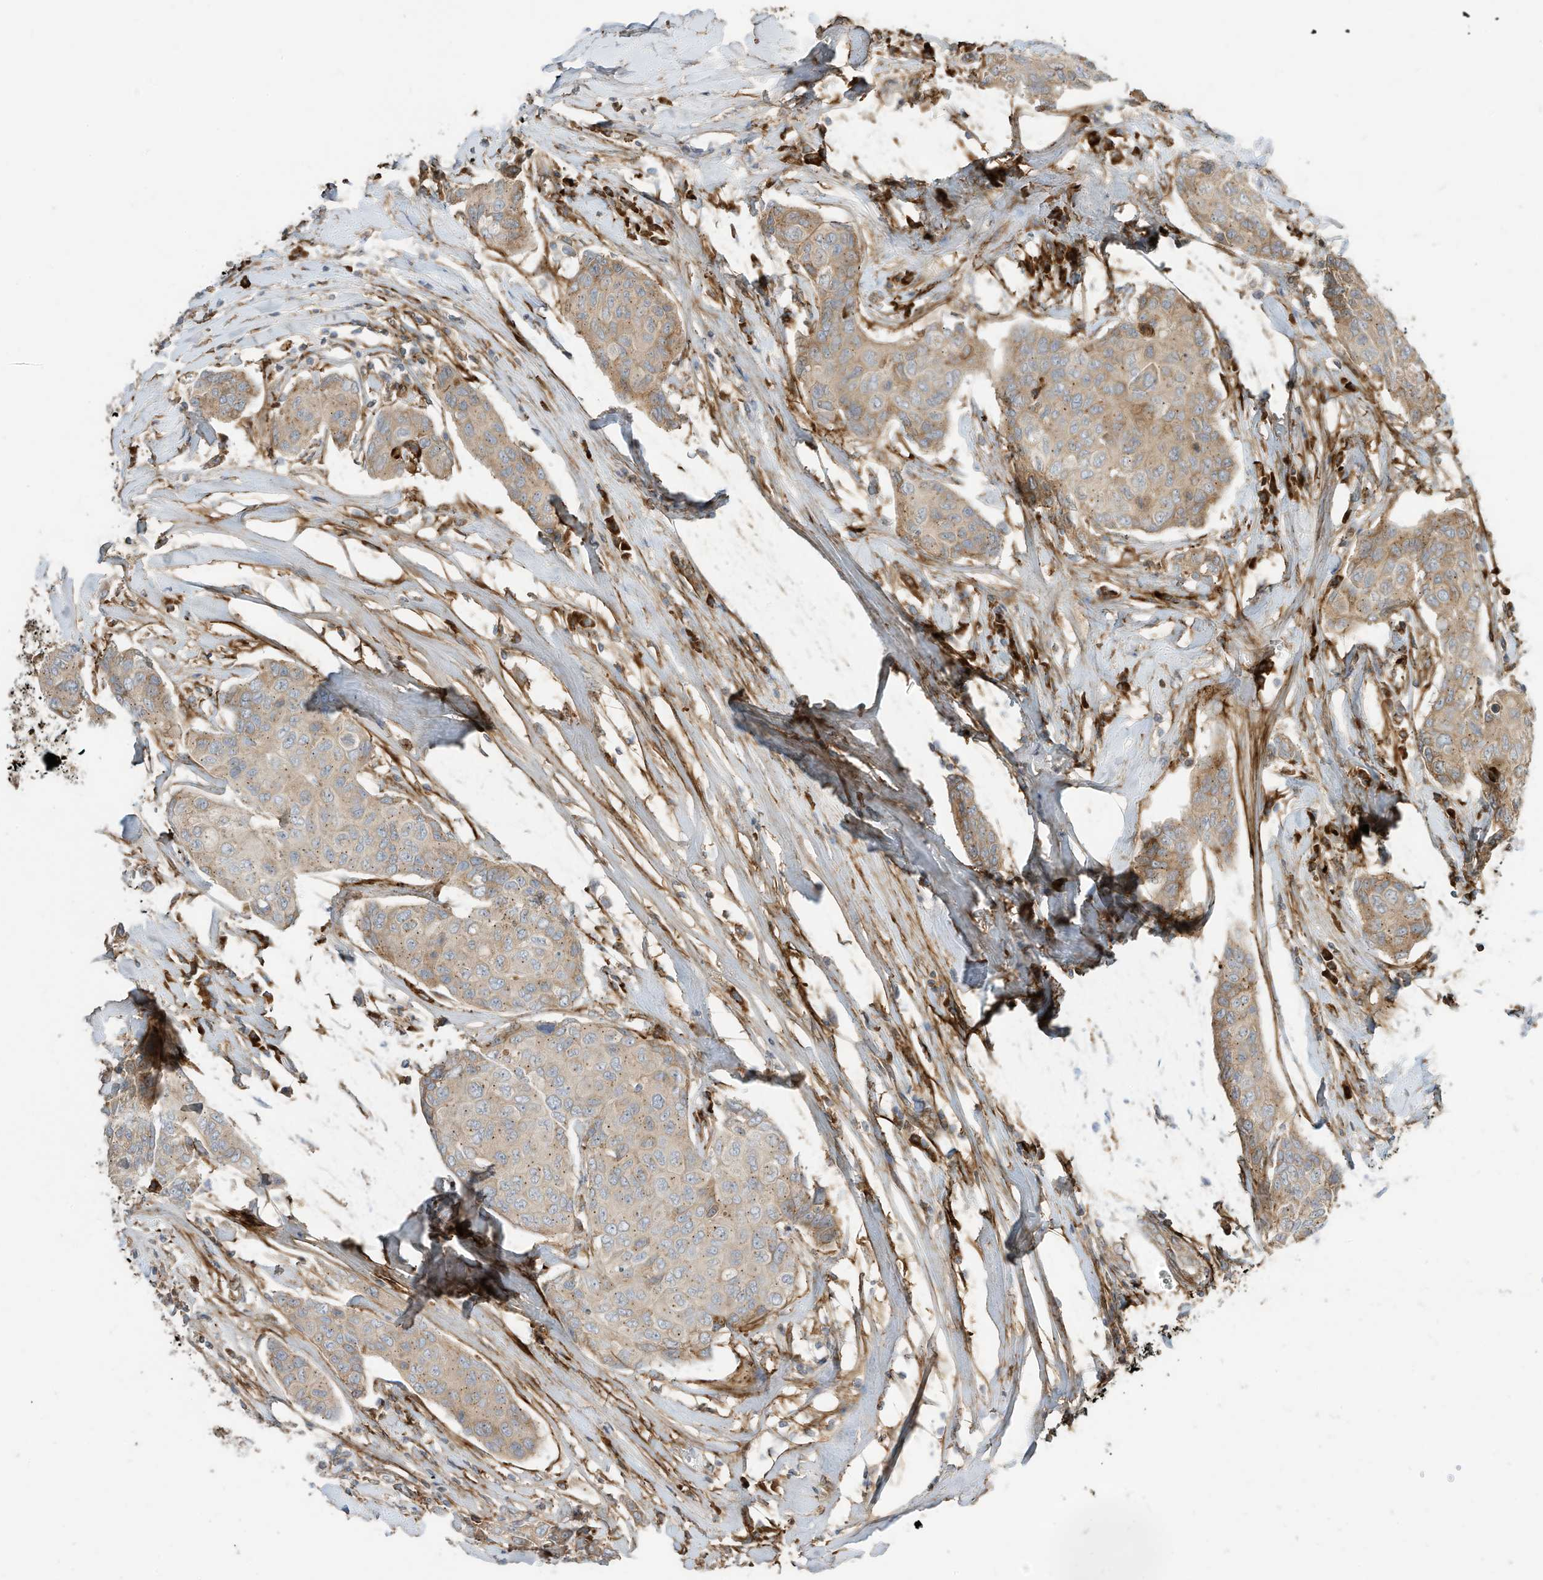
{"staining": {"intensity": "weak", "quantity": "25%-75%", "location": "cytoplasmic/membranous"}, "tissue": "breast cancer", "cell_type": "Tumor cells", "image_type": "cancer", "snomed": [{"axis": "morphology", "description": "Duct carcinoma"}, {"axis": "topography", "description": "Breast"}], "caption": "This photomicrograph demonstrates breast cancer (intraductal carcinoma) stained with immunohistochemistry (IHC) to label a protein in brown. The cytoplasmic/membranous of tumor cells show weak positivity for the protein. Nuclei are counter-stained blue.", "gene": "TRNAU1AP", "patient": {"sex": "female", "age": 80}}